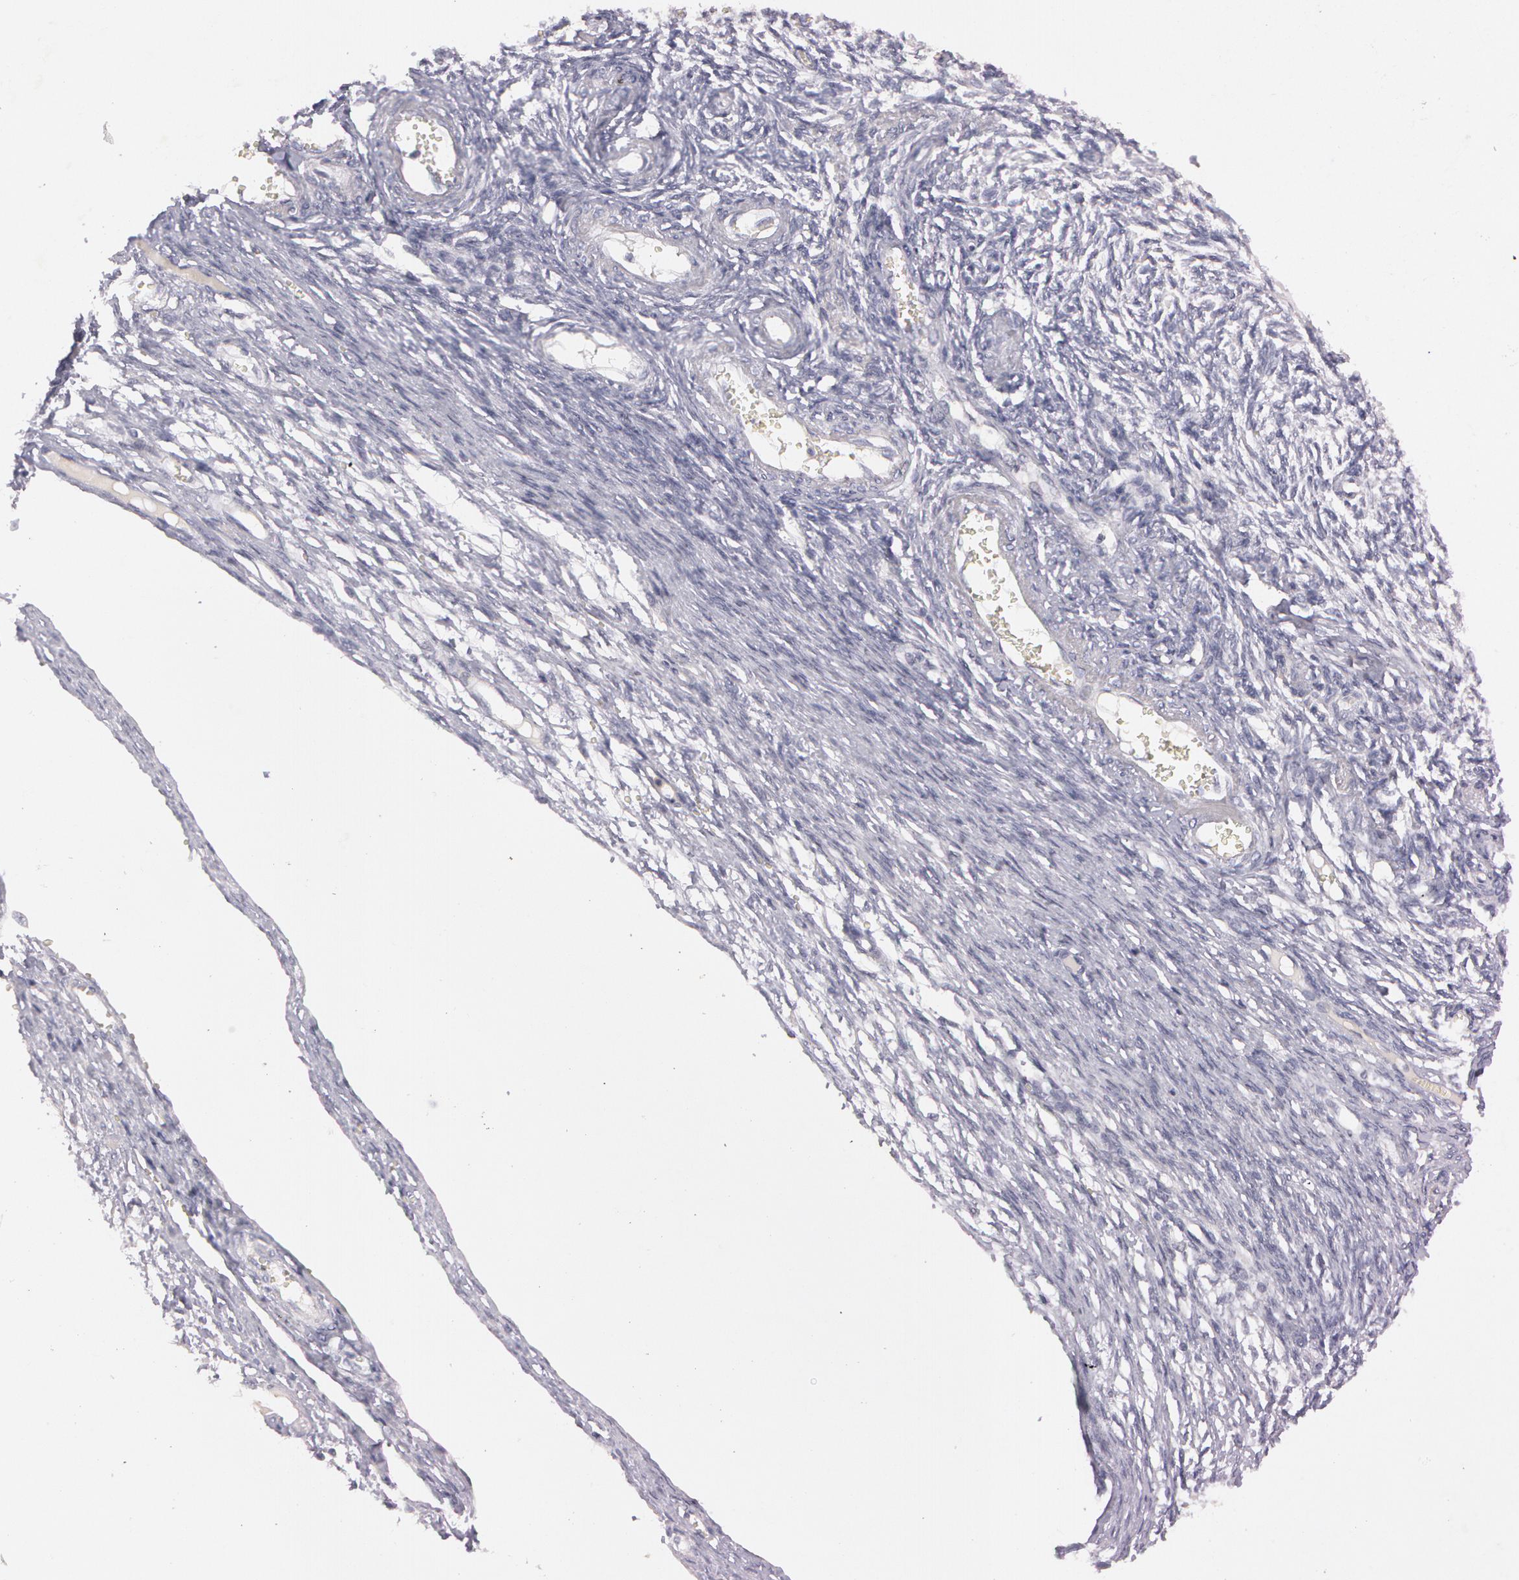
{"staining": {"intensity": "negative", "quantity": "none", "location": "none"}, "tissue": "ovarian cancer", "cell_type": "Tumor cells", "image_type": "cancer", "snomed": [{"axis": "morphology", "description": "Cystadenocarcinoma, mucinous, NOS"}, {"axis": "topography", "description": "Ovary"}], "caption": "Tumor cells show no significant protein expression in ovarian cancer (mucinous cystadenocarcinoma).", "gene": "MXRA5", "patient": {"sex": "female", "age": 57}}